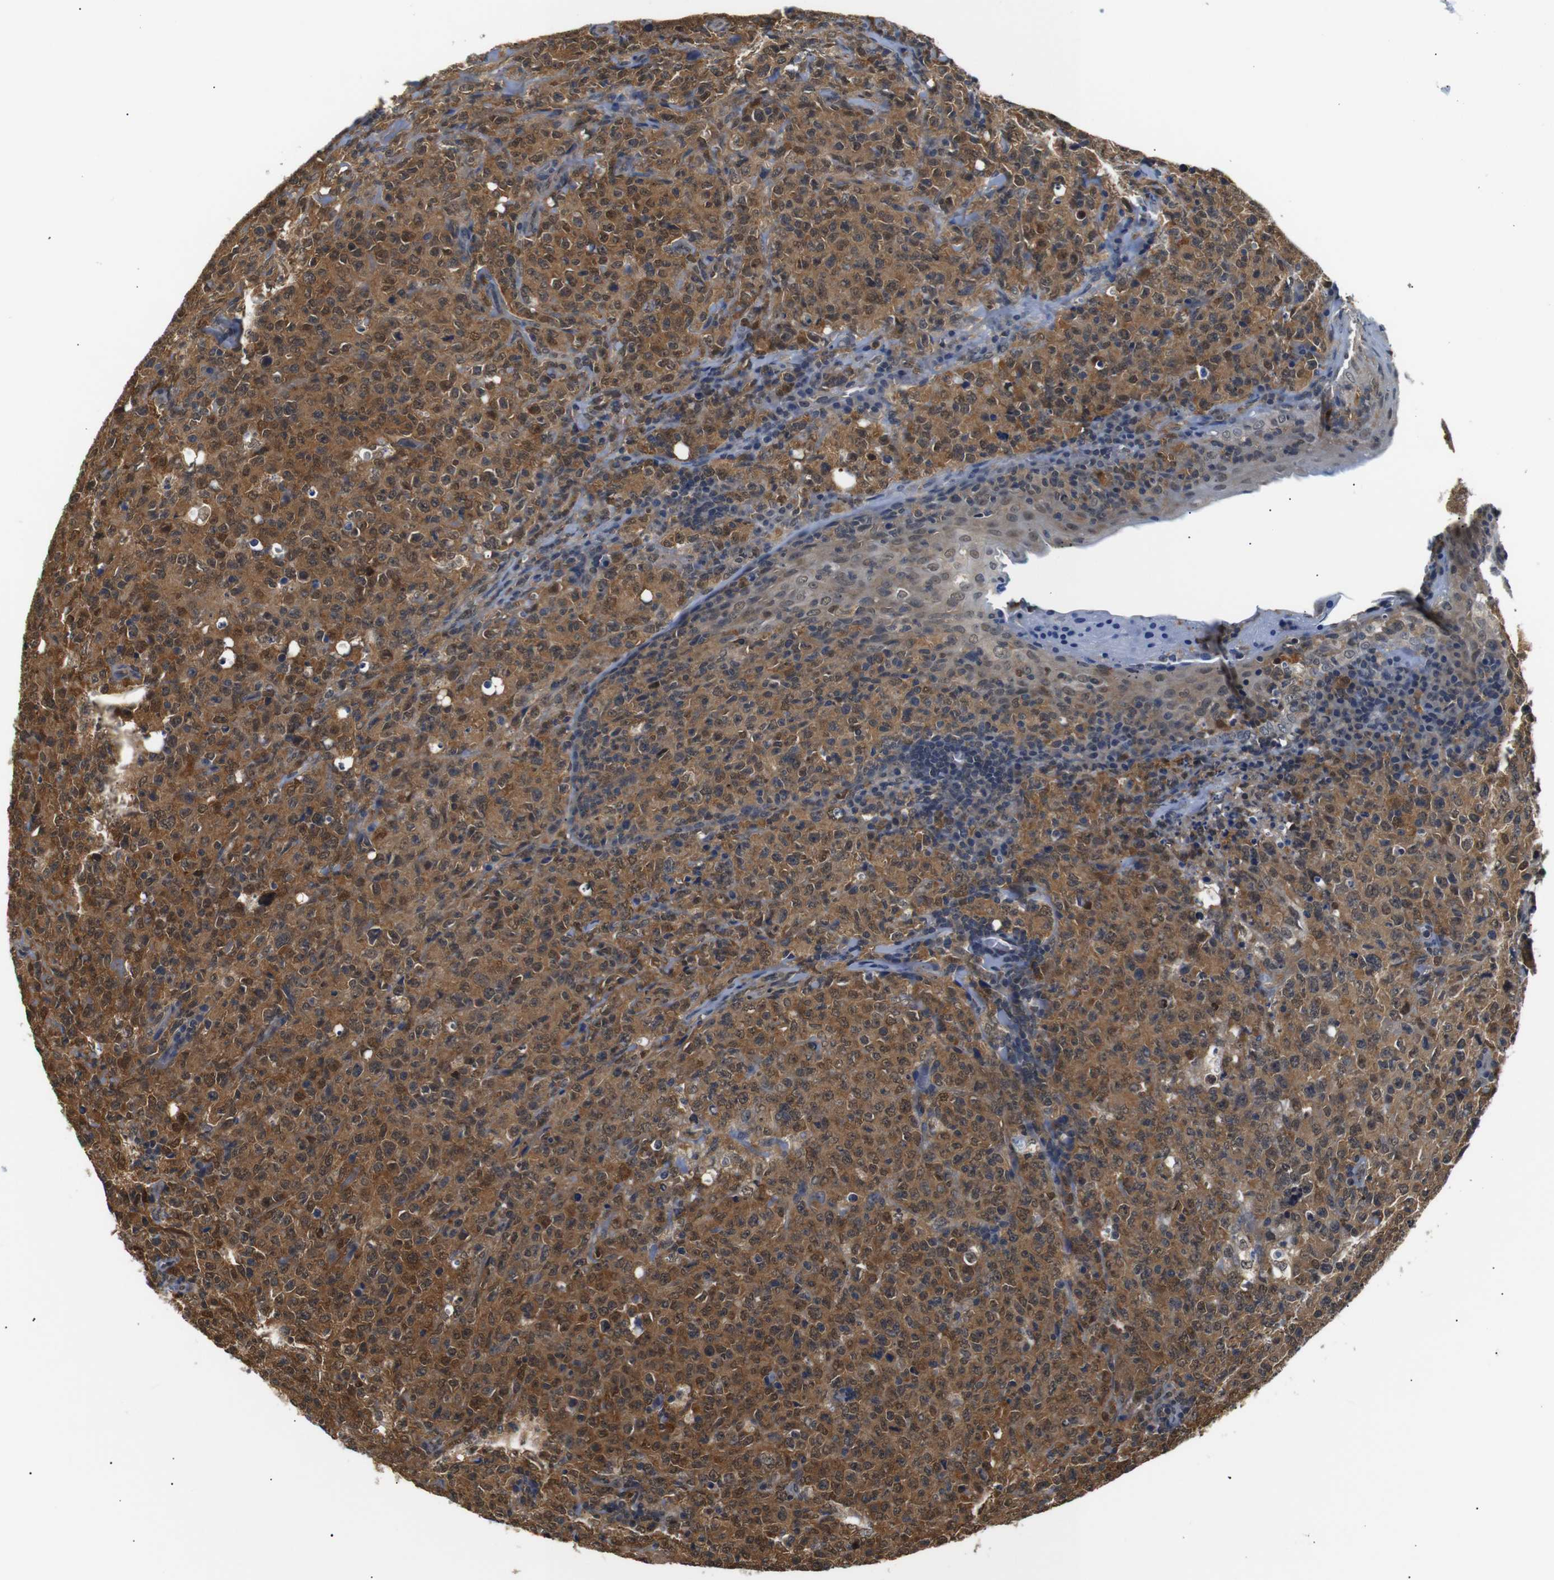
{"staining": {"intensity": "moderate", "quantity": ">75%", "location": "cytoplasmic/membranous,nuclear"}, "tissue": "lymphoma", "cell_type": "Tumor cells", "image_type": "cancer", "snomed": [{"axis": "morphology", "description": "Malignant lymphoma, non-Hodgkin's type, High grade"}, {"axis": "topography", "description": "Tonsil"}], "caption": "Protein expression analysis of high-grade malignant lymphoma, non-Hodgkin's type reveals moderate cytoplasmic/membranous and nuclear expression in about >75% of tumor cells.", "gene": "UBXN1", "patient": {"sex": "female", "age": 36}}